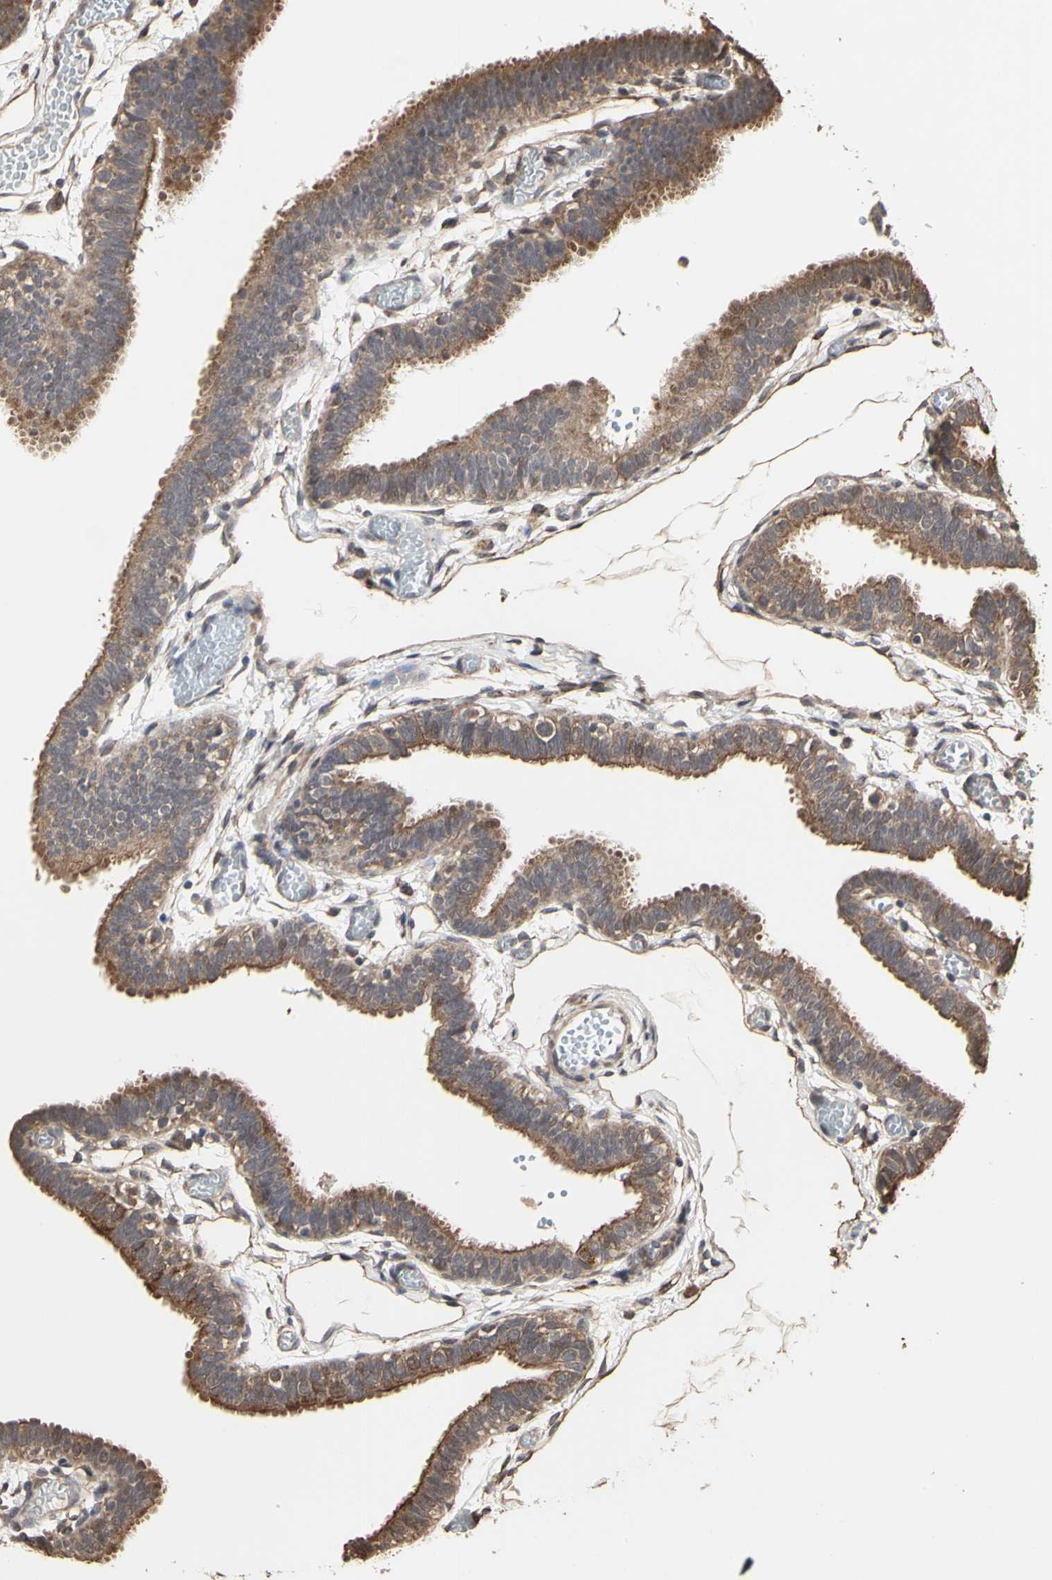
{"staining": {"intensity": "moderate", "quantity": ">75%", "location": "cytoplasmic/membranous"}, "tissue": "fallopian tube", "cell_type": "Glandular cells", "image_type": "normal", "snomed": [{"axis": "morphology", "description": "Normal tissue, NOS"}, {"axis": "topography", "description": "Fallopian tube"}], "caption": "Immunohistochemical staining of normal human fallopian tube displays >75% levels of moderate cytoplasmic/membranous protein expression in approximately >75% of glandular cells. Immunohistochemistry stains the protein of interest in brown and the nuclei are stained blue.", "gene": "TAOK1", "patient": {"sex": "female", "age": 29}}